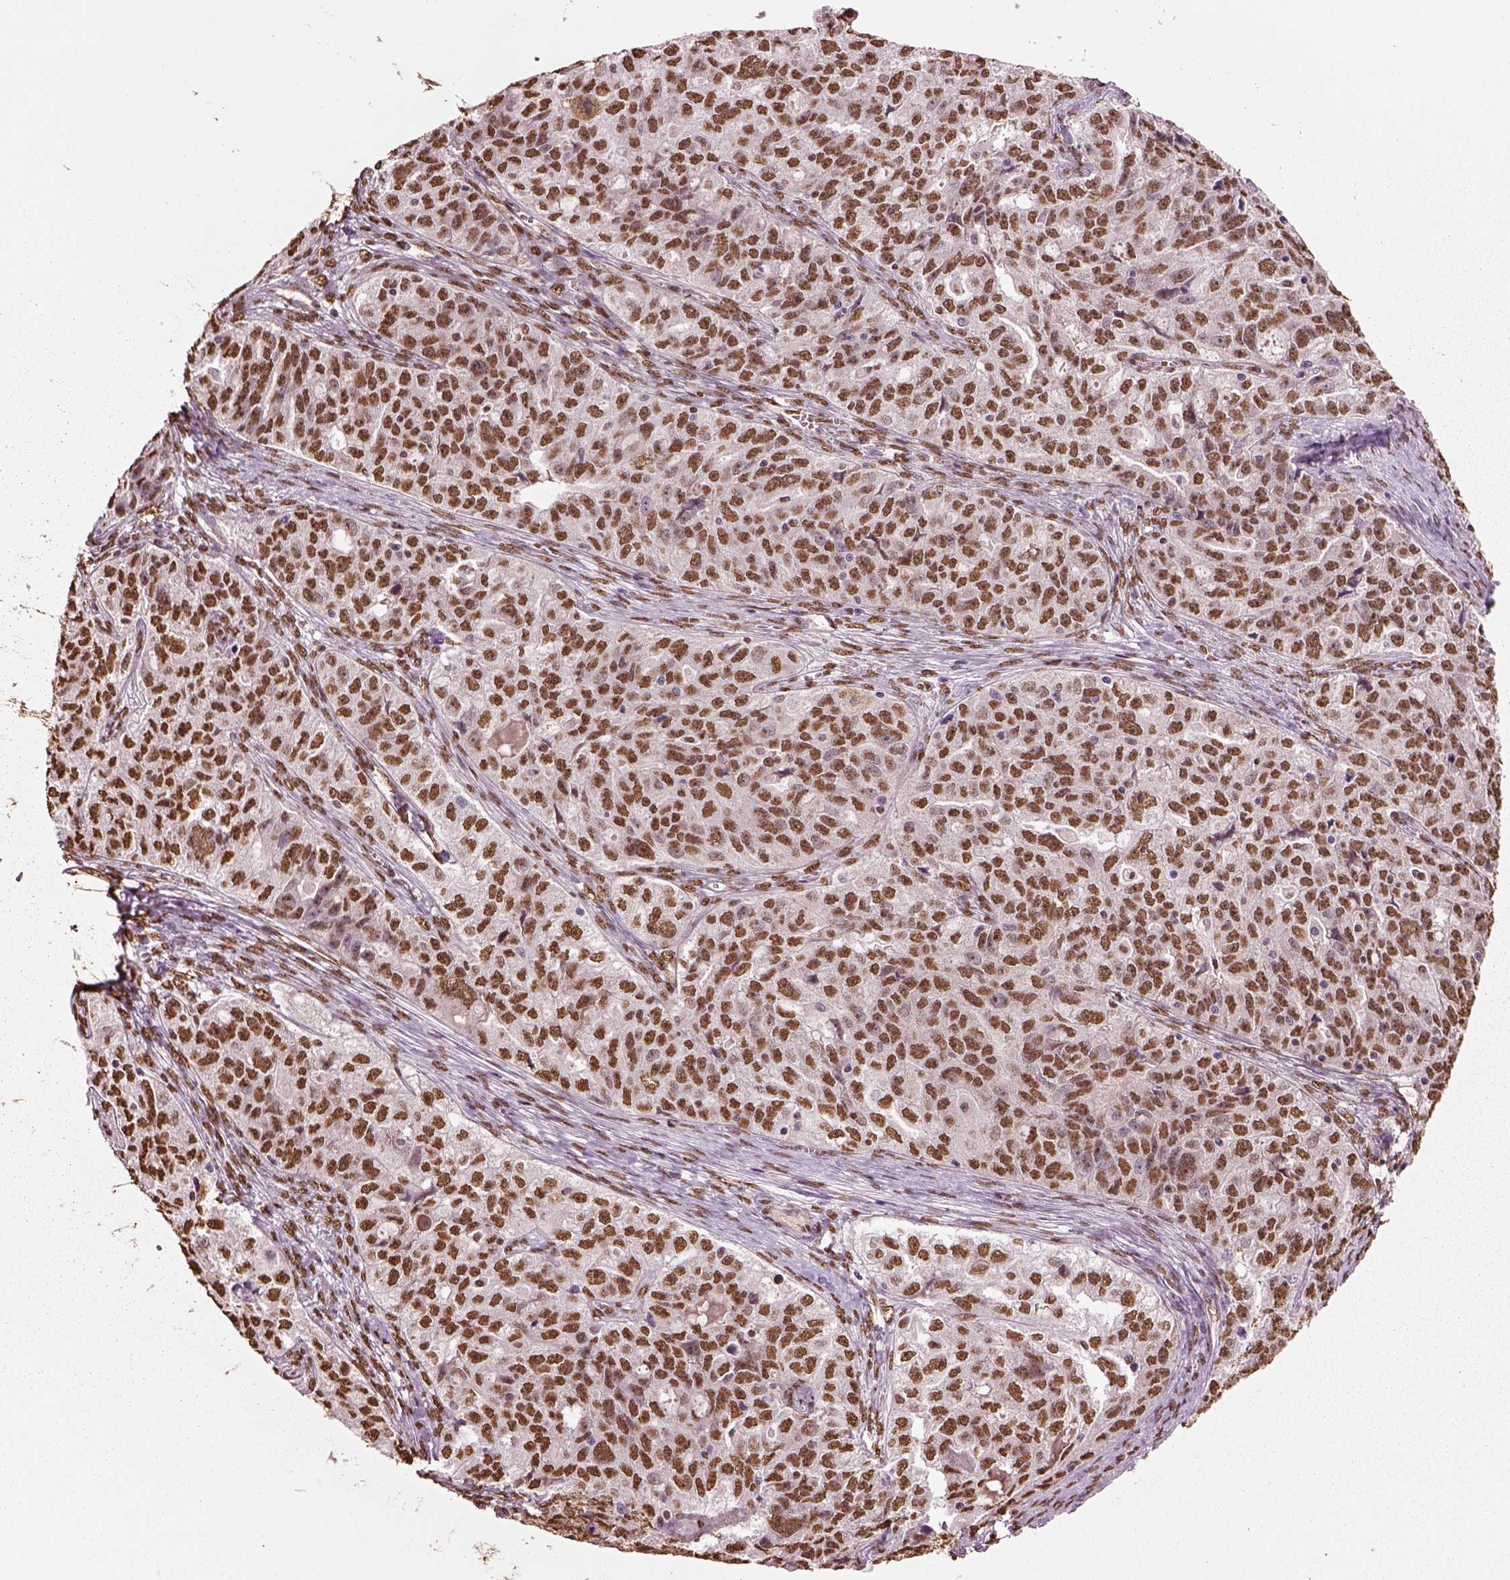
{"staining": {"intensity": "moderate", "quantity": ">75%", "location": "nuclear"}, "tissue": "ovarian cancer", "cell_type": "Tumor cells", "image_type": "cancer", "snomed": [{"axis": "morphology", "description": "Cystadenocarcinoma, serous, NOS"}, {"axis": "topography", "description": "Ovary"}], "caption": "A medium amount of moderate nuclear positivity is identified in about >75% of tumor cells in ovarian cancer (serous cystadenocarcinoma) tissue. The staining is performed using DAB (3,3'-diaminobenzidine) brown chromogen to label protein expression. The nuclei are counter-stained blue using hematoxylin.", "gene": "DDX3X", "patient": {"sex": "female", "age": 51}}